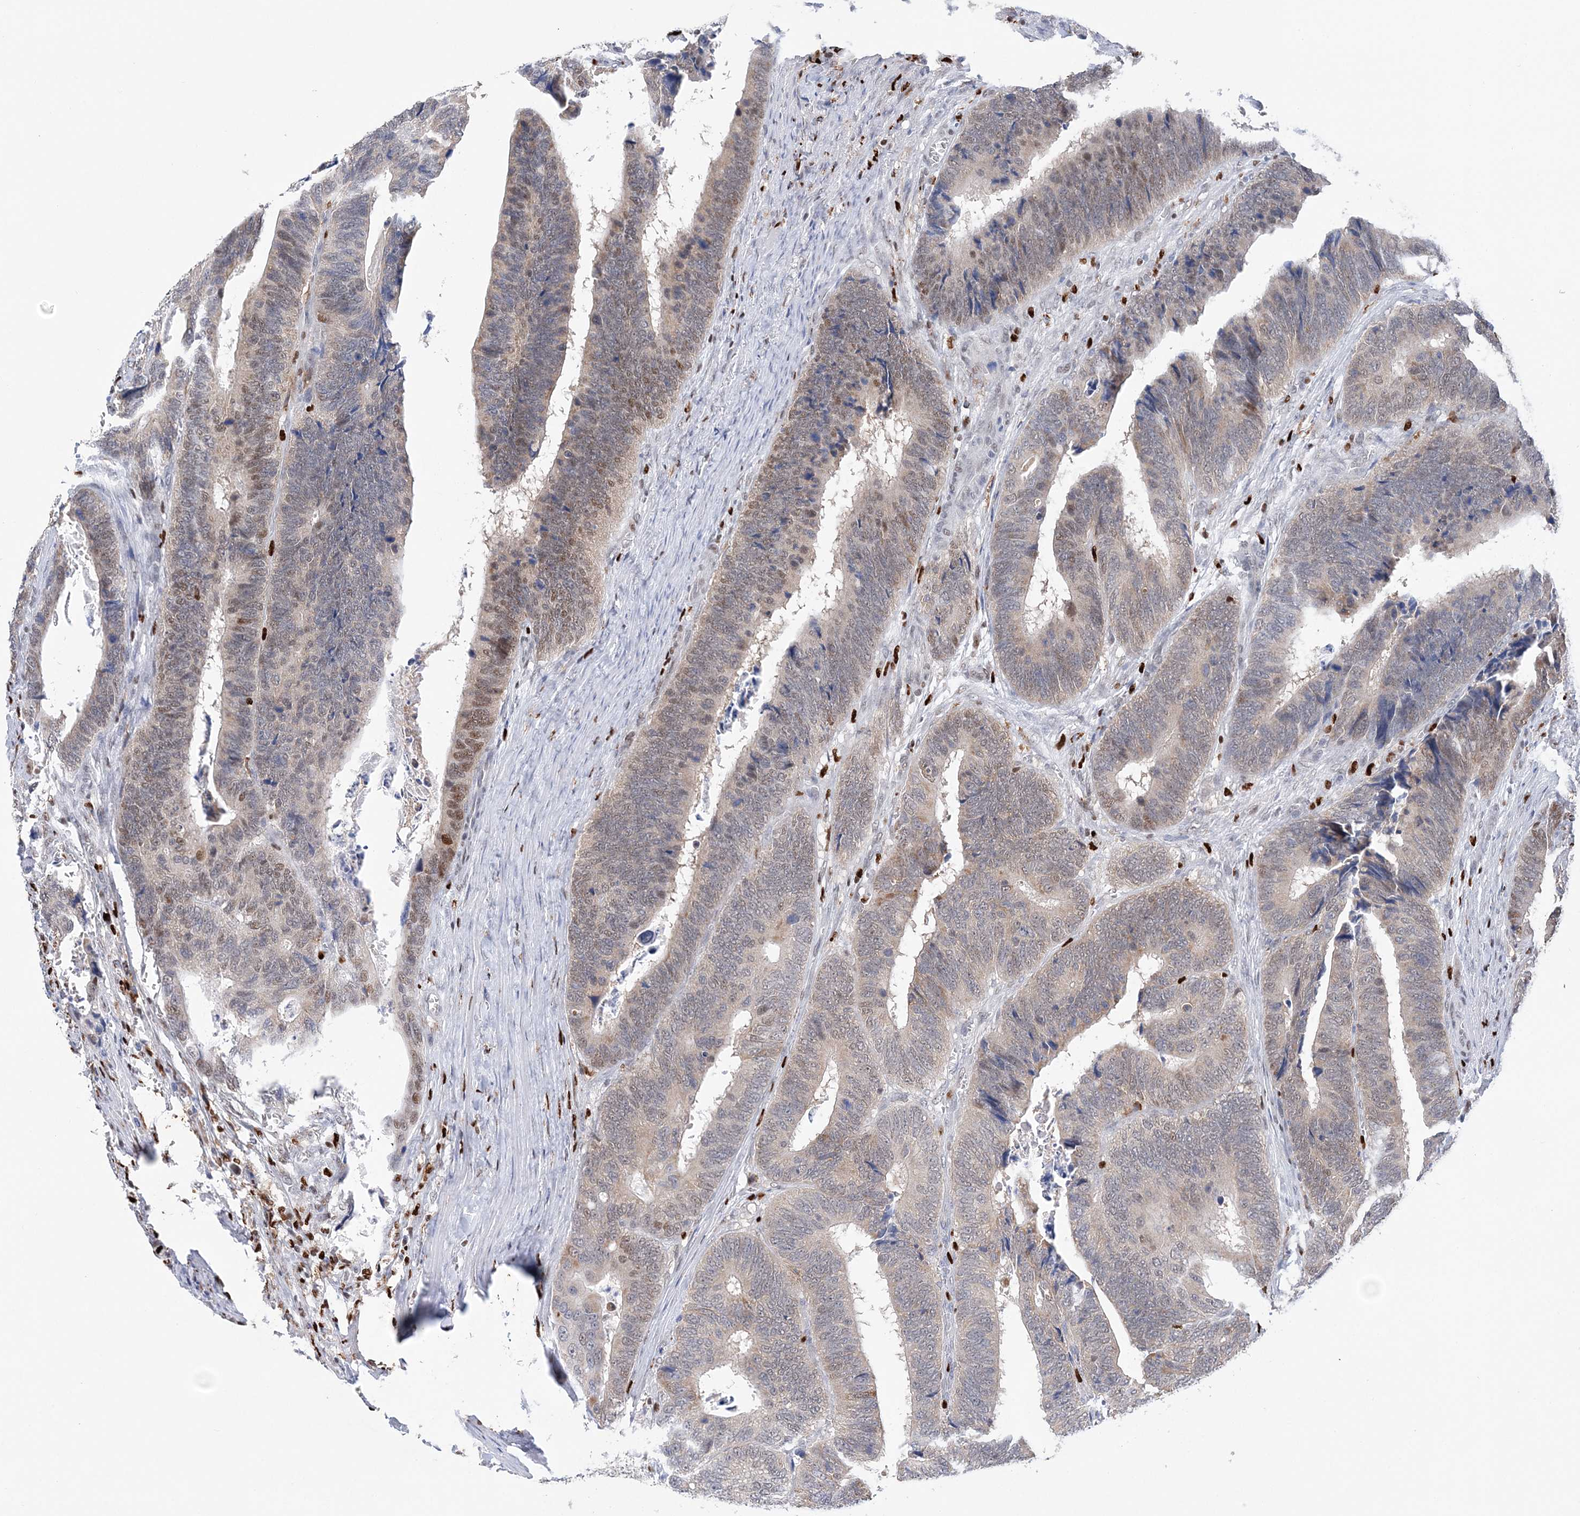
{"staining": {"intensity": "moderate", "quantity": "<25%", "location": "cytoplasmic/membranous"}, "tissue": "colorectal cancer", "cell_type": "Tumor cells", "image_type": "cancer", "snomed": [{"axis": "morphology", "description": "Adenocarcinoma, NOS"}, {"axis": "topography", "description": "Colon"}], "caption": "A brown stain shows moderate cytoplasmic/membranous staining of a protein in human colorectal cancer (adenocarcinoma) tumor cells.", "gene": "NIT2", "patient": {"sex": "male", "age": 72}}